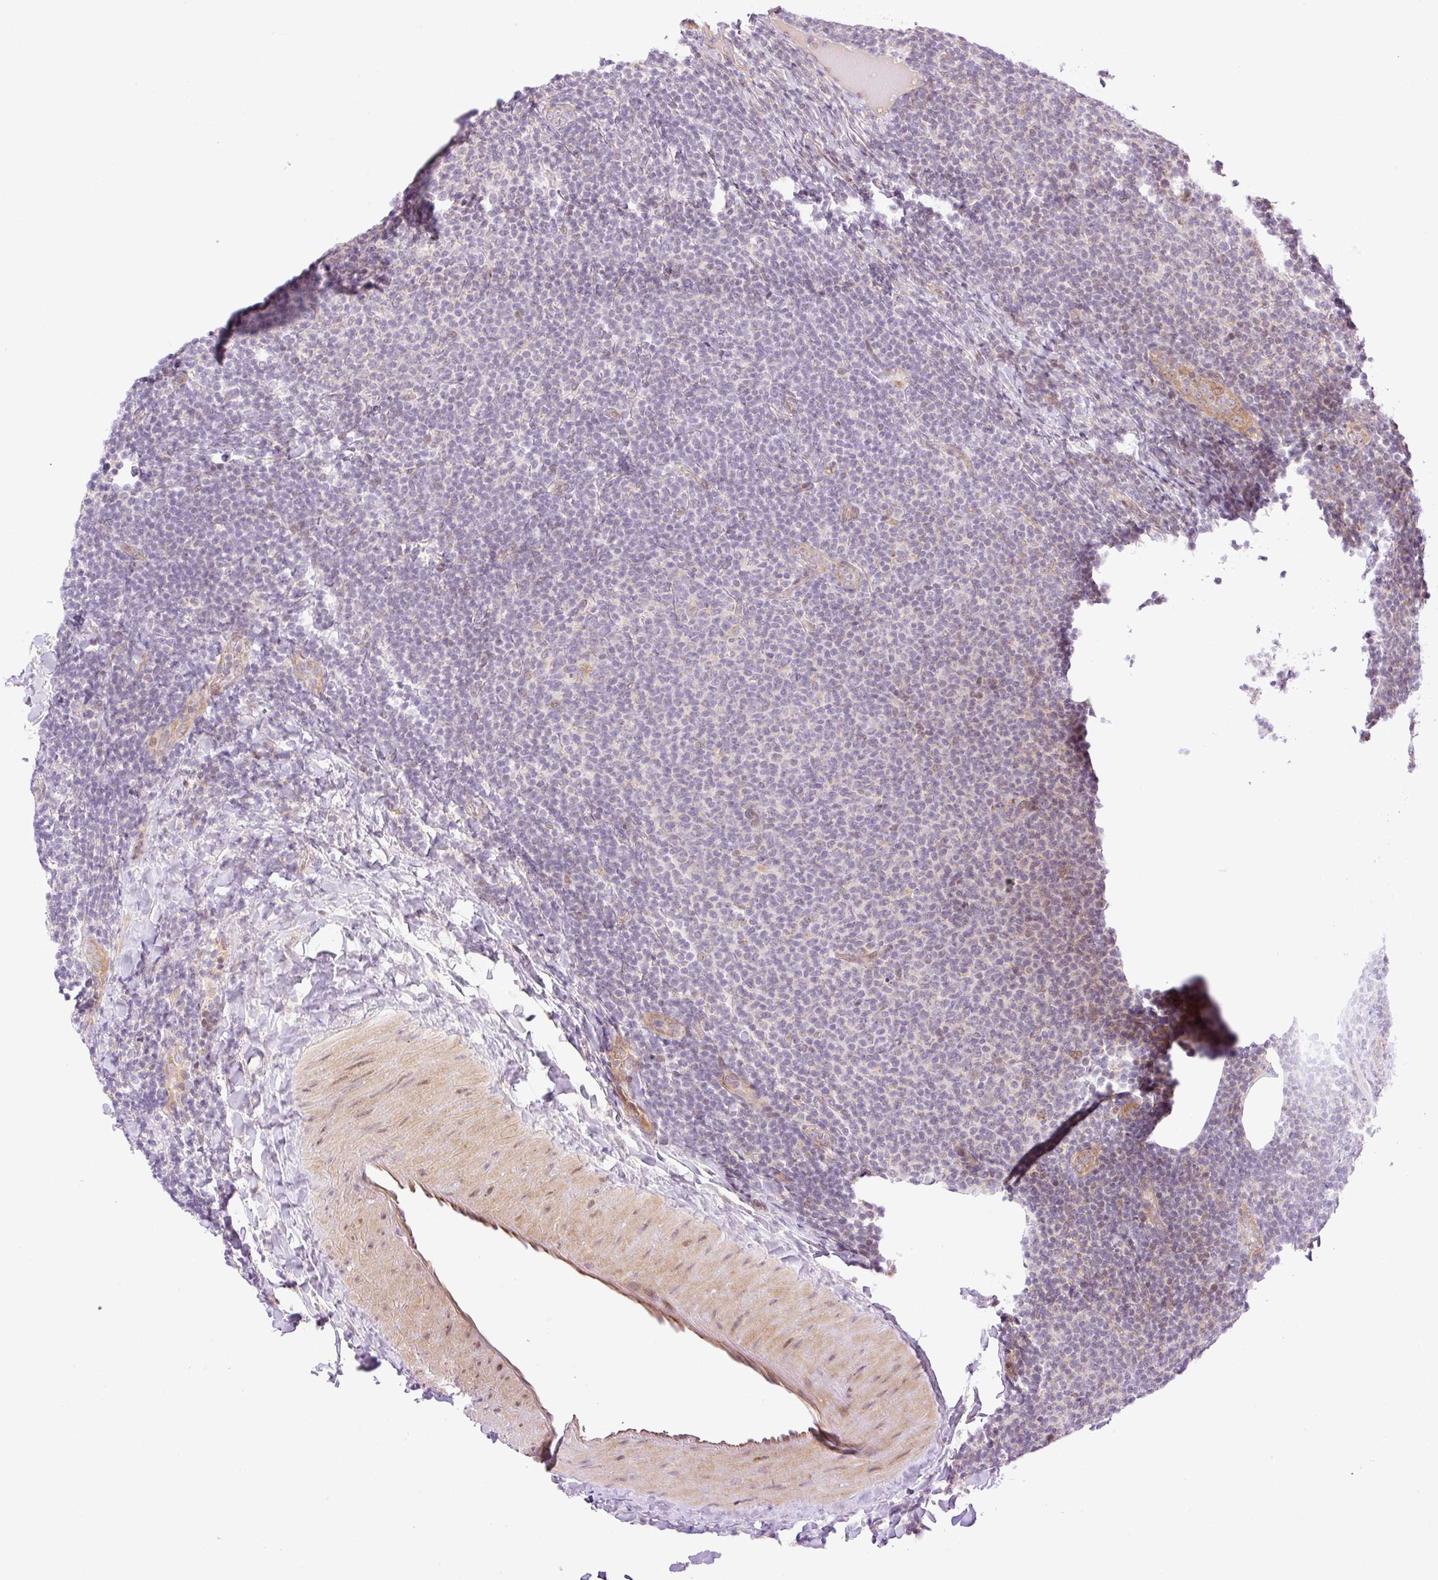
{"staining": {"intensity": "negative", "quantity": "none", "location": "none"}, "tissue": "lymphoma", "cell_type": "Tumor cells", "image_type": "cancer", "snomed": [{"axis": "morphology", "description": "Malignant lymphoma, non-Hodgkin's type, Low grade"}, {"axis": "topography", "description": "Lymph node"}], "caption": "Immunohistochemical staining of human malignant lymphoma, non-Hodgkin's type (low-grade) displays no significant staining in tumor cells. The staining is performed using DAB (3,3'-diaminobenzidine) brown chromogen with nuclei counter-stained in using hematoxylin.", "gene": "ZNF394", "patient": {"sex": "male", "age": 66}}